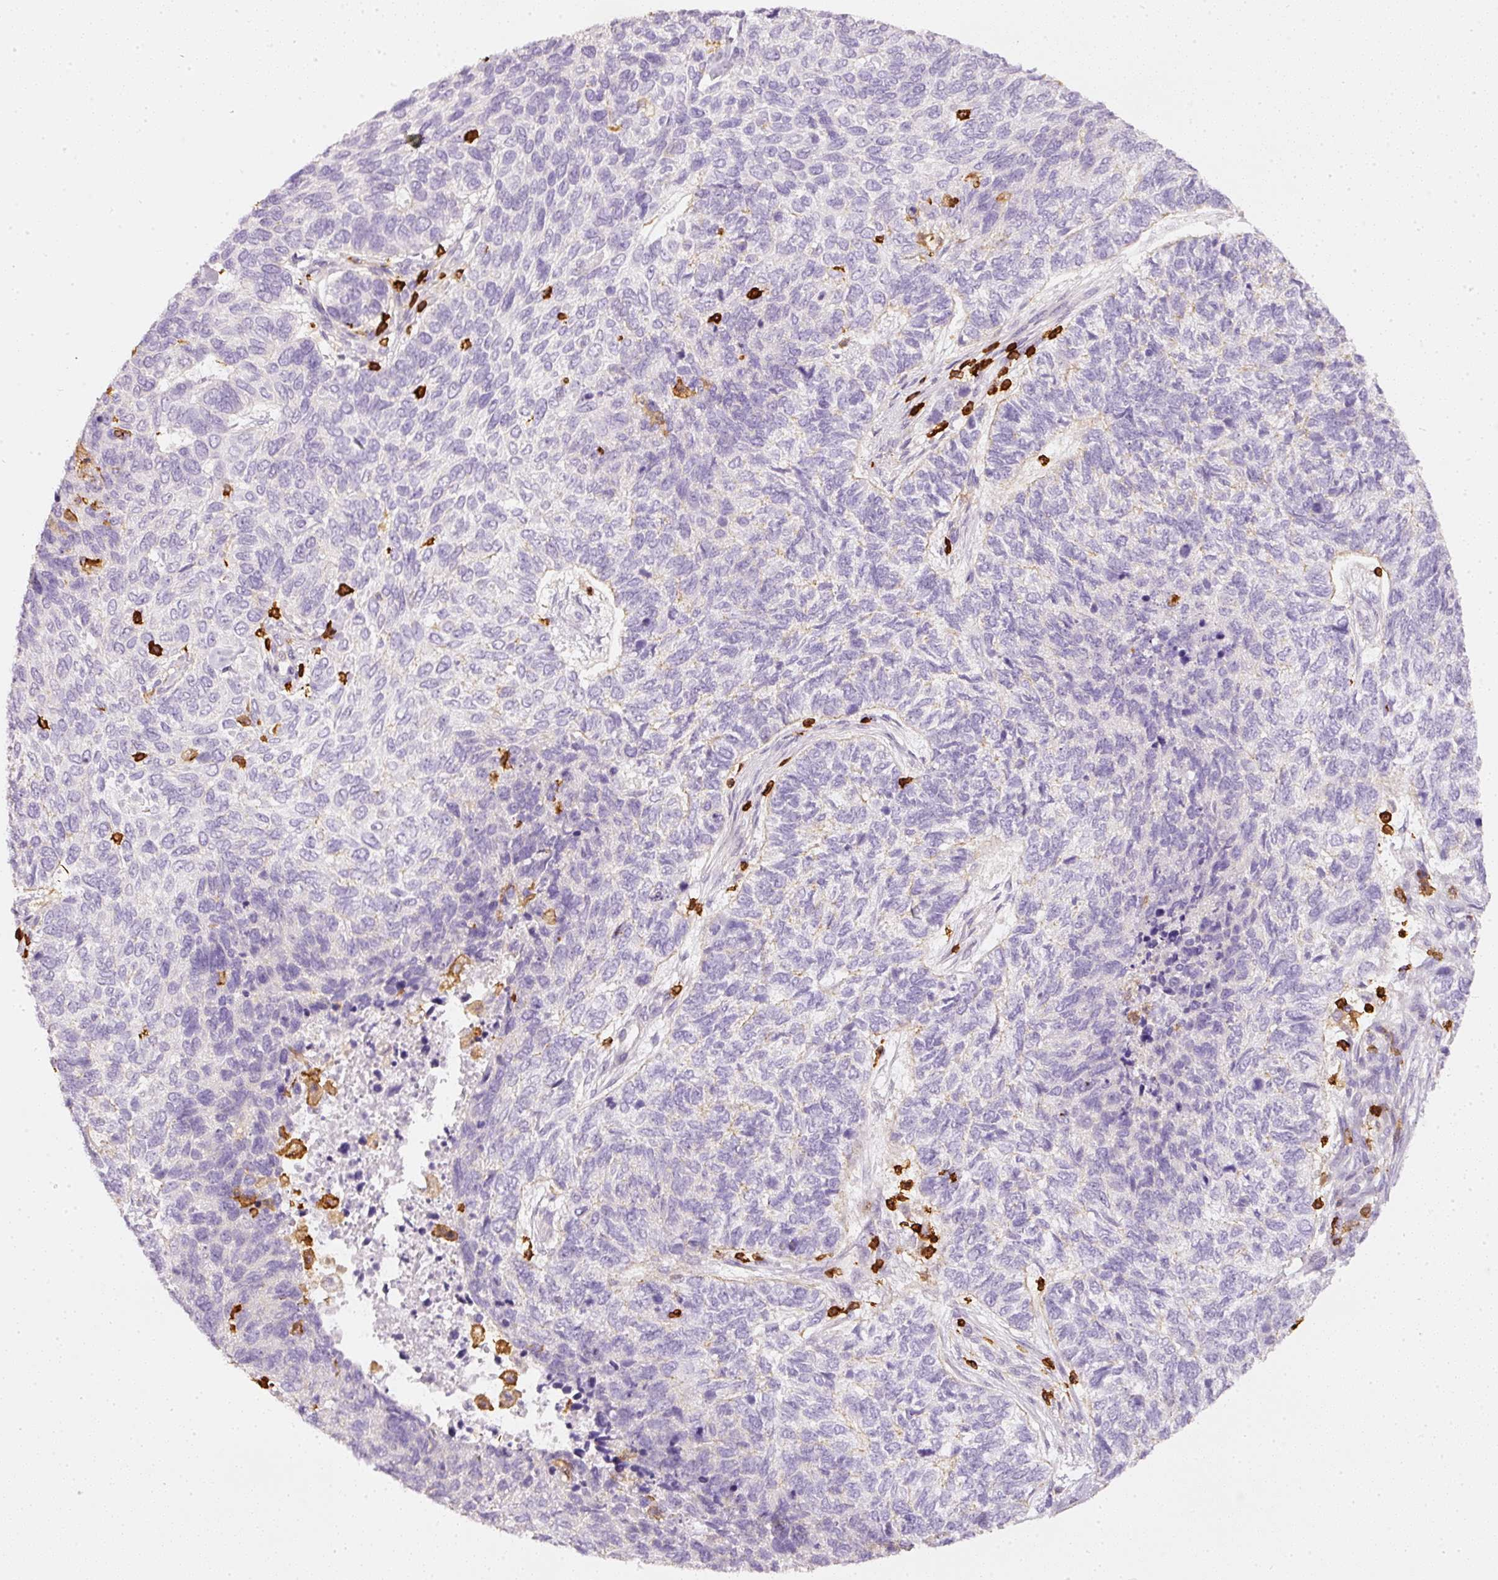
{"staining": {"intensity": "negative", "quantity": "none", "location": "none"}, "tissue": "skin cancer", "cell_type": "Tumor cells", "image_type": "cancer", "snomed": [{"axis": "morphology", "description": "Basal cell carcinoma"}, {"axis": "topography", "description": "Skin"}], "caption": "Protein analysis of skin basal cell carcinoma shows no significant staining in tumor cells. Brightfield microscopy of IHC stained with DAB (brown) and hematoxylin (blue), captured at high magnification.", "gene": "EVL", "patient": {"sex": "female", "age": 65}}